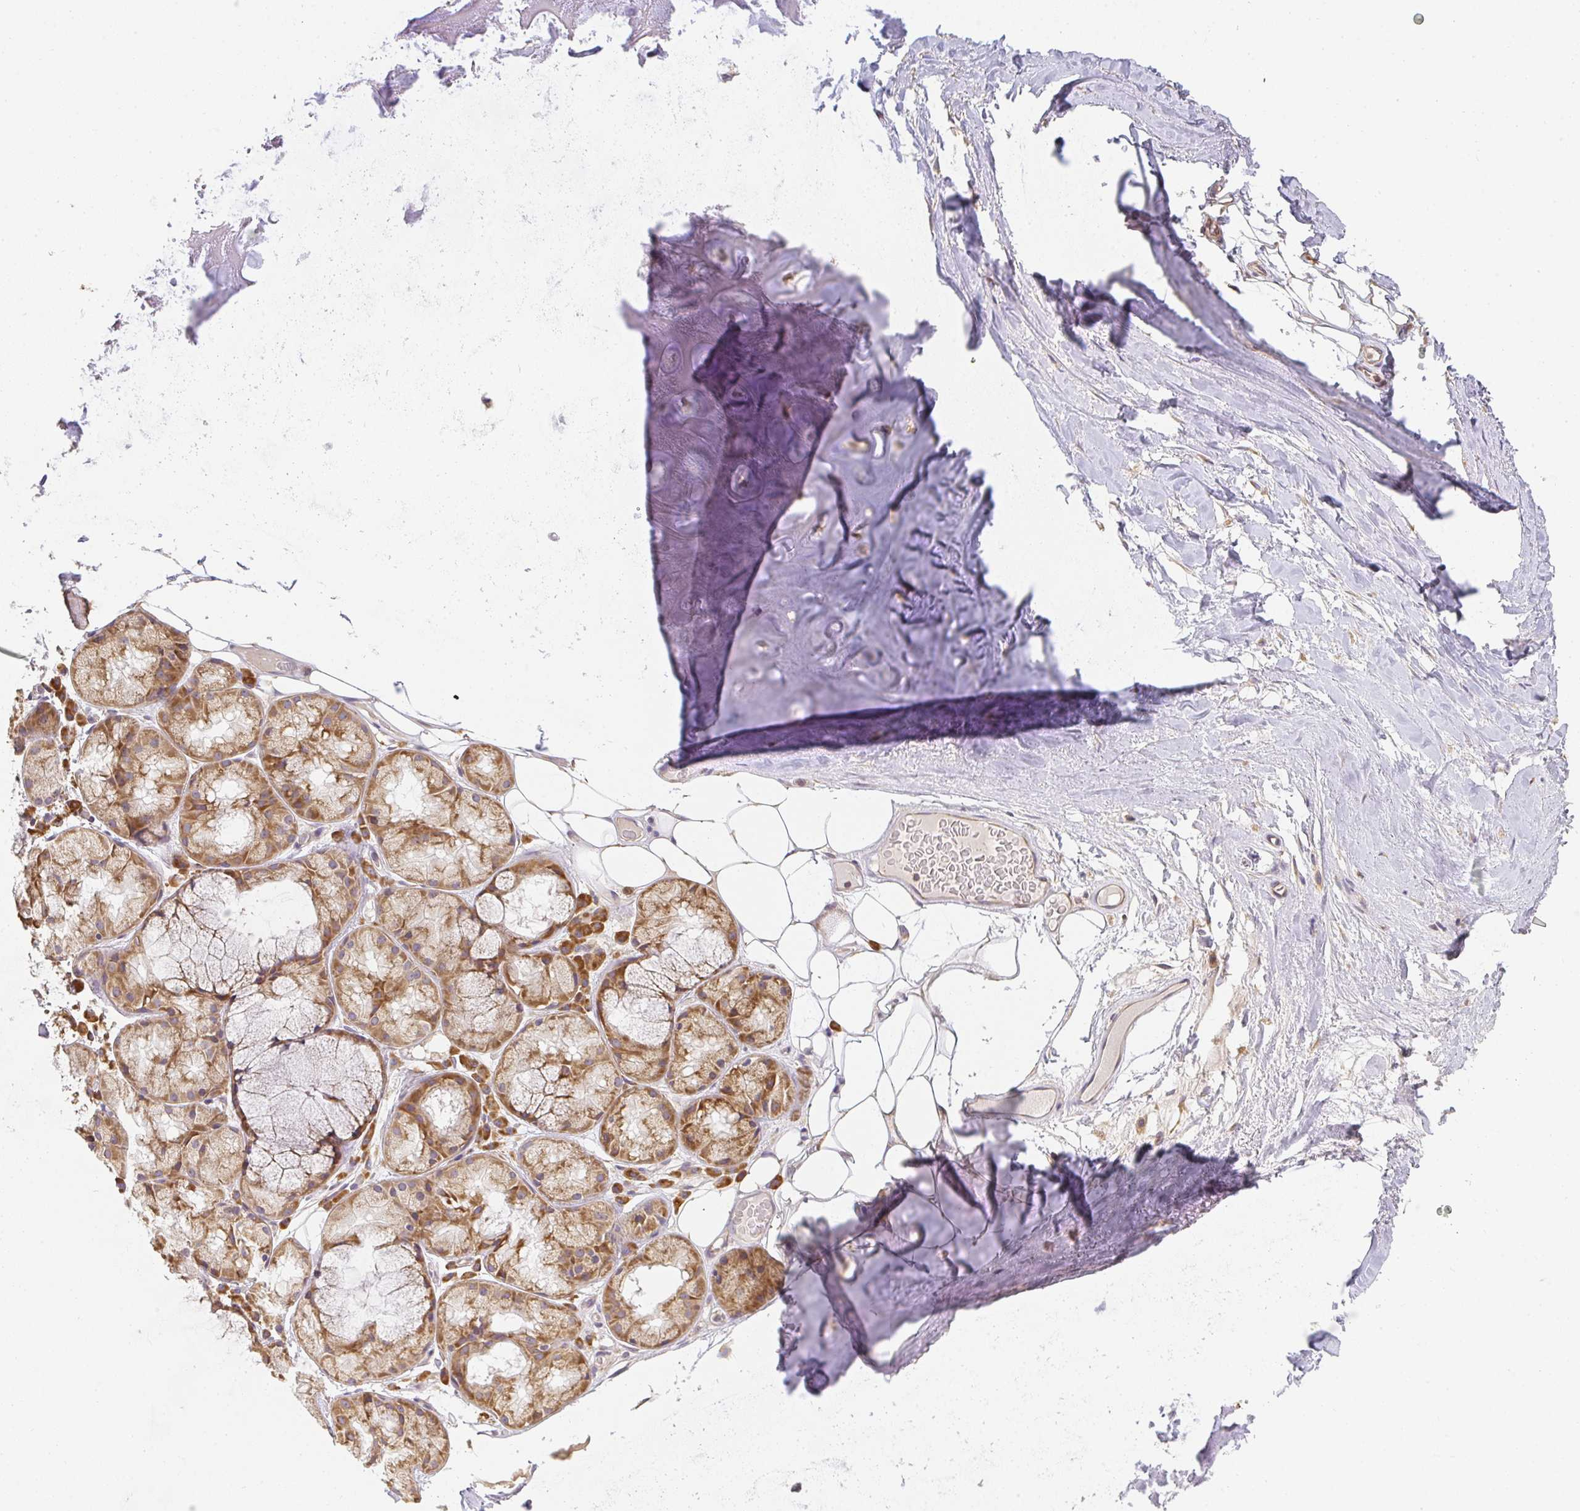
{"staining": {"intensity": "weak", "quantity": "25%-75%", "location": "cytoplasmic/membranous"}, "tissue": "adipose tissue", "cell_type": "Adipocytes", "image_type": "normal", "snomed": [{"axis": "morphology", "description": "Normal tissue, NOS"}, {"axis": "topography", "description": "Lymph node"}, {"axis": "topography", "description": "Cartilage tissue"}, {"axis": "topography", "description": "Nasopharynx"}], "caption": "Immunohistochemistry image of unremarkable adipose tissue: adipose tissue stained using immunohistochemistry (IHC) demonstrates low levels of weak protein expression localized specifically in the cytoplasmic/membranous of adipocytes, appearing as a cytoplasmic/membranous brown color.", "gene": "SLC35B3", "patient": {"sex": "male", "age": 63}}